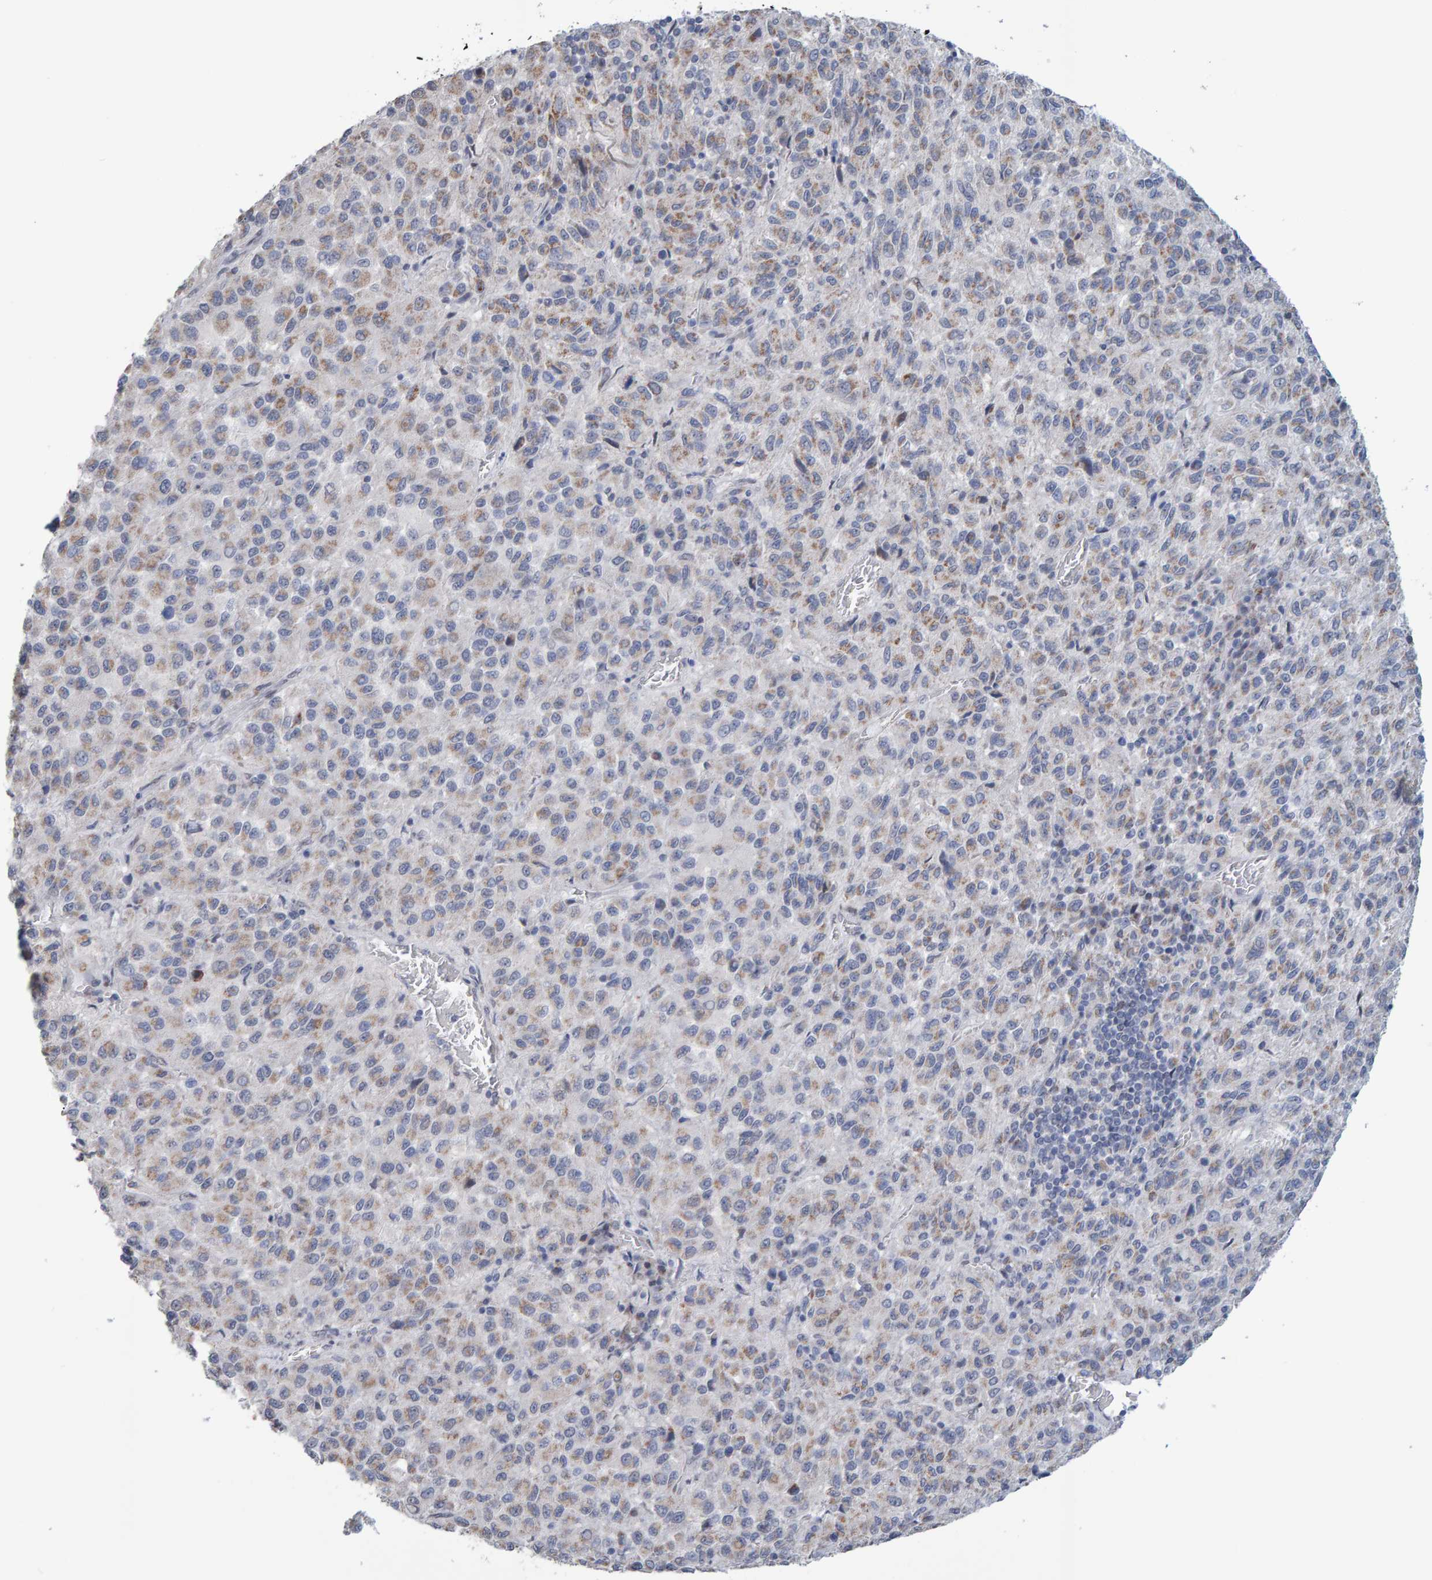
{"staining": {"intensity": "weak", "quantity": "25%-75%", "location": "cytoplasmic/membranous"}, "tissue": "skin cancer", "cell_type": "Tumor cells", "image_type": "cancer", "snomed": [{"axis": "morphology", "description": "Squamous cell carcinoma, NOS"}, {"axis": "topography", "description": "Skin"}], "caption": "Skin cancer (squamous cell carcinoma) stained with immunohistochemistry (IHC) reveals weak cytoplasmic/membranous expression in about 25%-75% of tumor cells.", "gene": "USP43", "patient": {"sex": "female", "age": 73}}